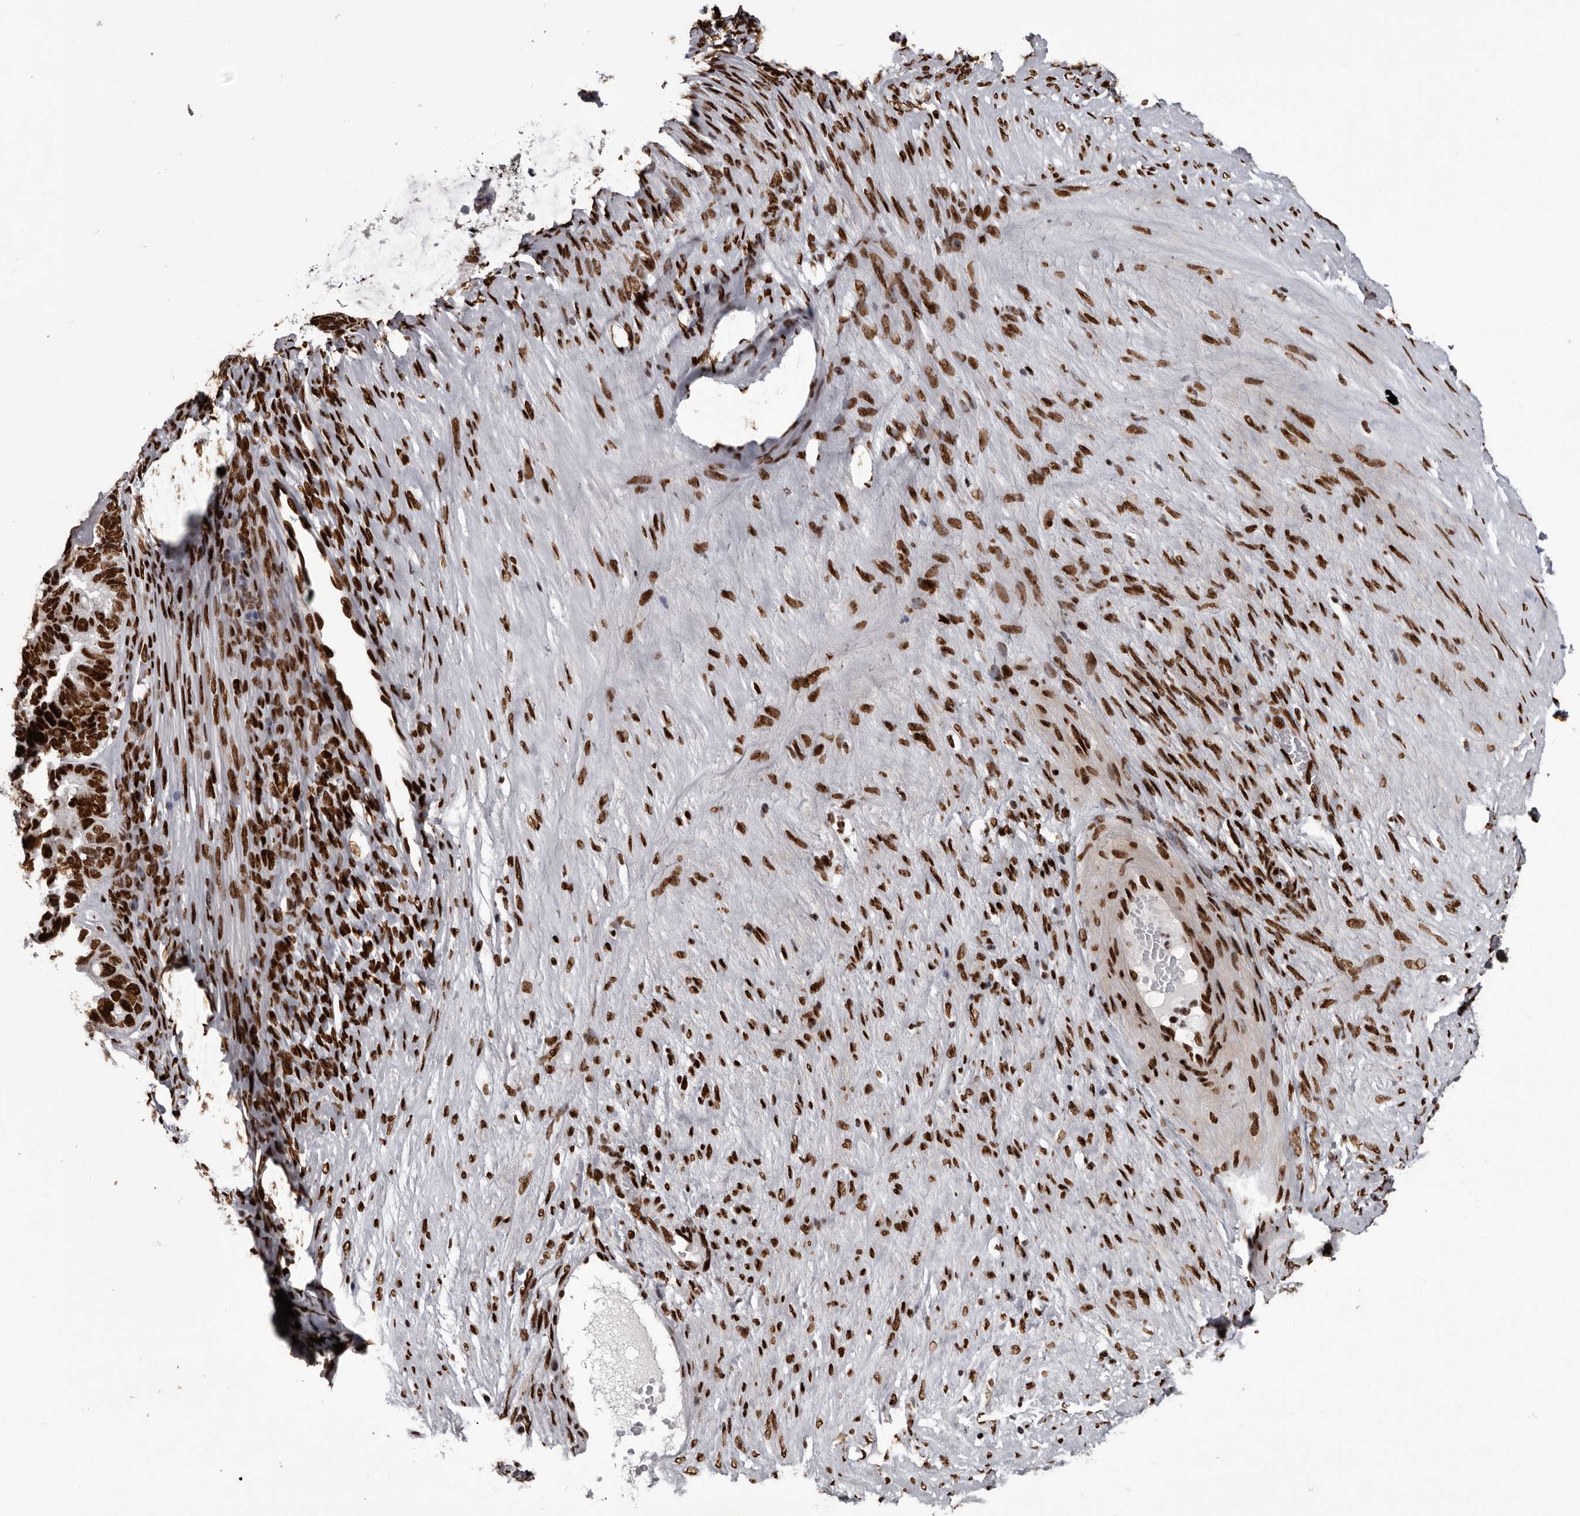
{"staining": {"intensity": "strong", "quantity": ">75%", "location": "nuclear"}, "tissue": "ovarian cancer", "cell_type": "Tumor cells", "image_type": "cancer", "snomed": [{"axis": "morphology", "description": "Cystadenocarcinoma, serous, NOS"}, {"axis": "topography", "description": "Ovary"}], "caption": "Tumor cells show strong nuclear staining in approximately >75% of cells in ovarian cancer (serous cystadenocarcinoma). (Stains: DAB in brown, nuclei in blue, Microscopy: brightfield microscopy at high magnification).", "gene": "NUMA1", "patient": {"sex": "female", "age": 56}}